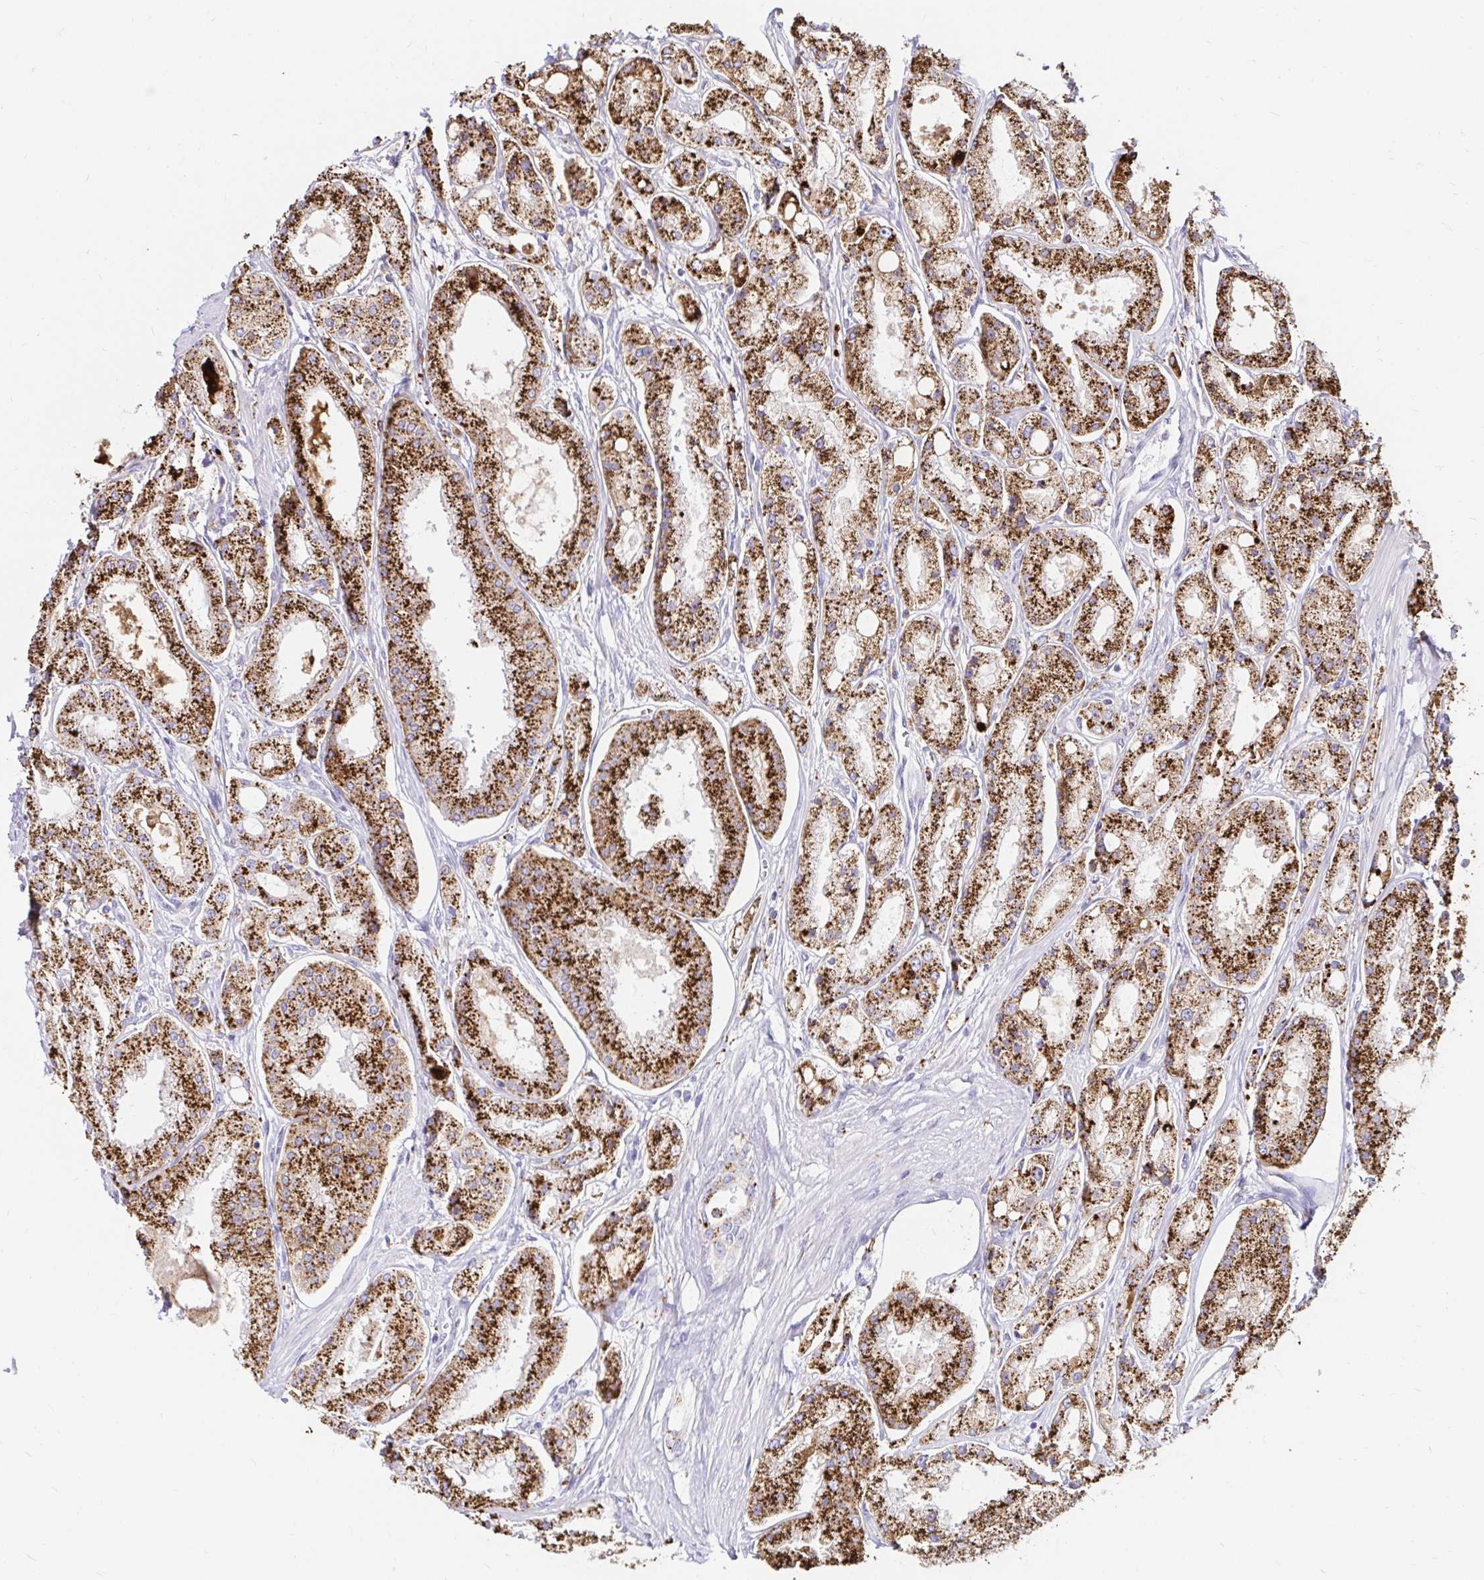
{"staining": {"intensity": "strong", "quantity": ">75%", "location": "cytoplasmic/membranous"}, "tissue": "prostate cancer", "cell_type": "Tumor cells", "image_type": "cancer", "snomed": [{"axis": "morphology", "description": "Adenocarcinoma, High grade"}, {"axis": "topography", "description": "Prostate"}], "caption": "Immunohistochemistry histopathology image of prostate cancer stained for a protein (brown), which shows high levels of strong cytoplasmic/membranous expression in about >75% of tumor cells.", "gene": "FUCA1", "patient": {"sex": "male", "age": 66}}